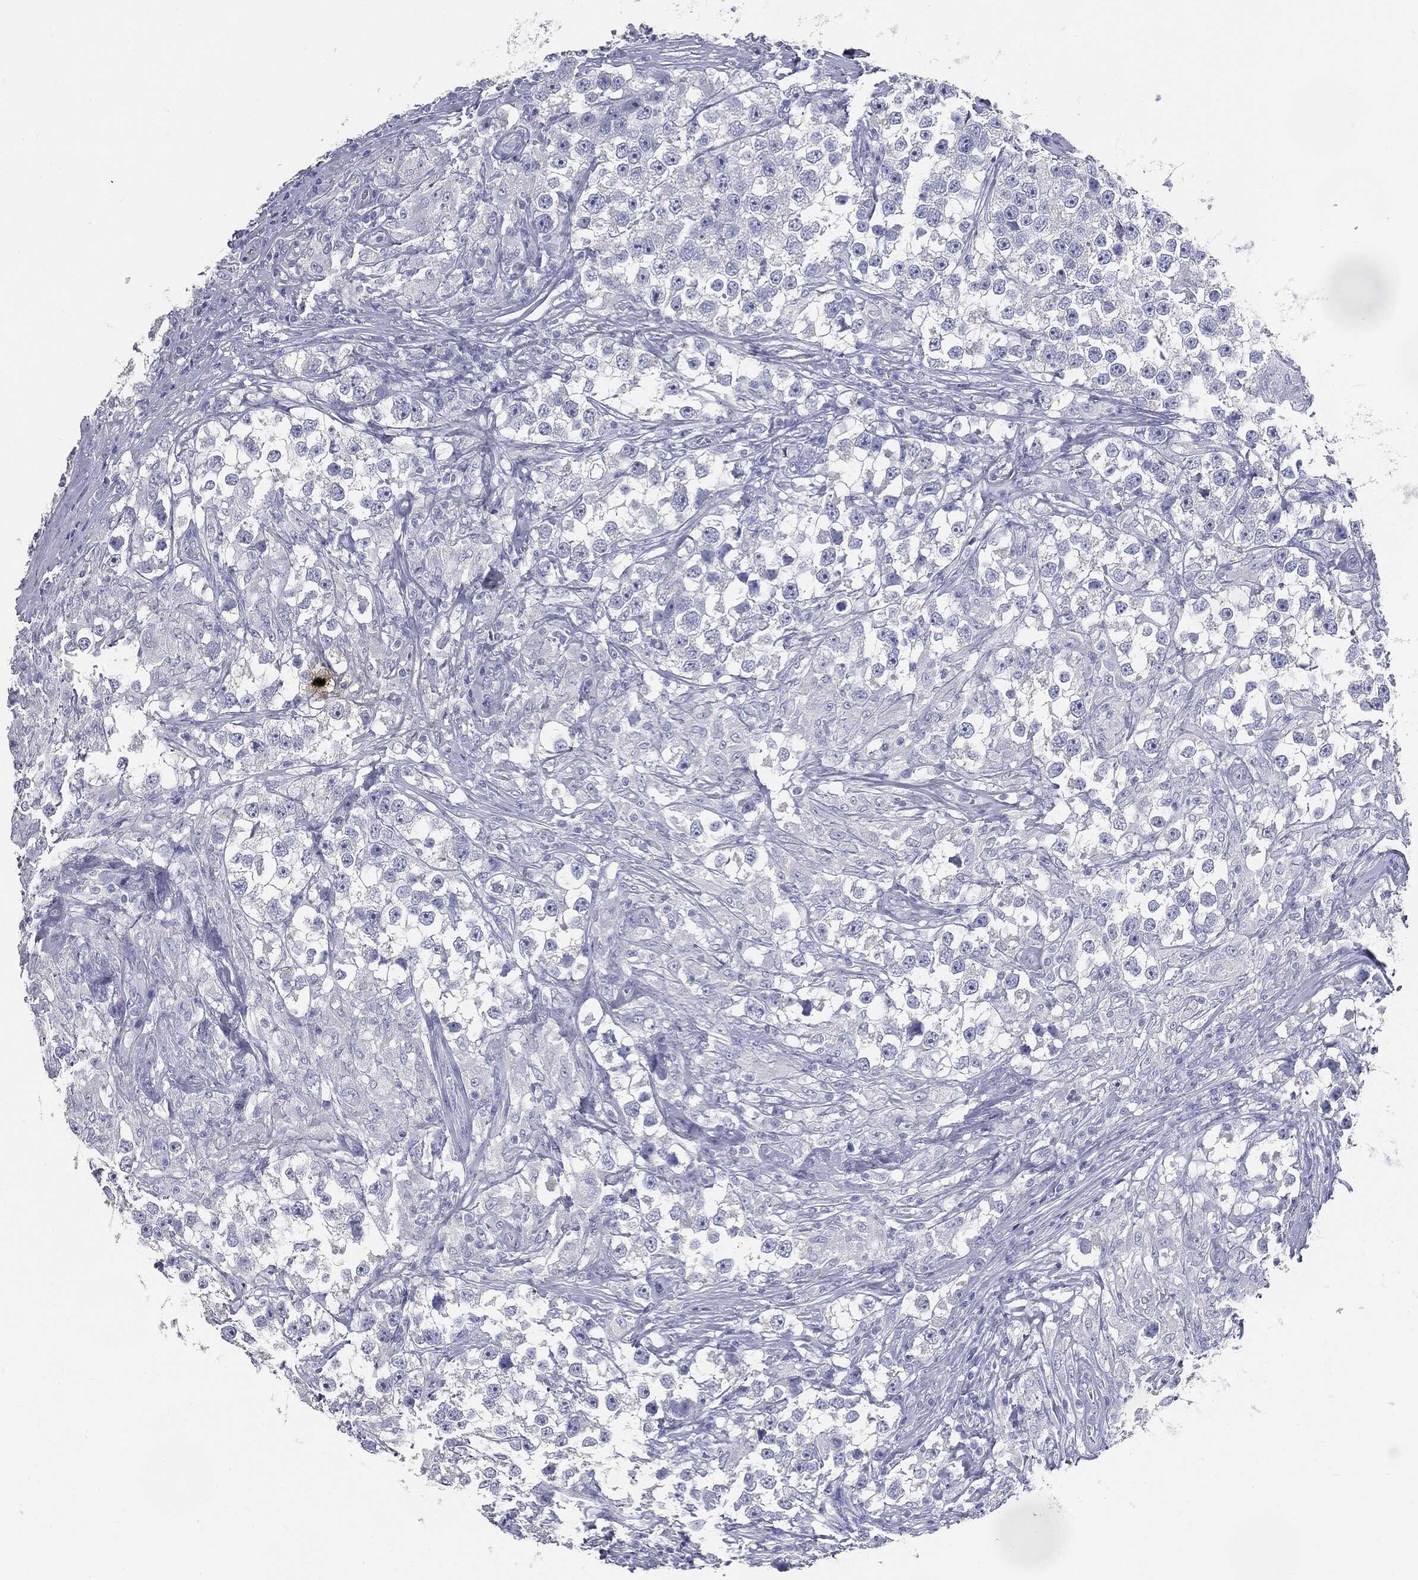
{"staining": {"intensity": "negative", "quantity": "none", "location": "none"}, "tissue": "testis cancer", "cell_type": "Tumor cells", "image_type": "cancer", "snomed": [{"axis": "morphology", "description": "Seminoma, NOS"}, {"axis": "topography", "description": "Testis"}], "caption": "An immunohistochemistry image of testis cancer (seminoma) is shown. There is no staining in tumor cells of testis cancer (seminoma). The staining is performed using DAB (3,3'-diaminobenzidine) brown chromogen with nuclei counter-stained in using hematoxylin.", "gene": "CUZD1", "patient": {"sex": "male", "age": 46}}